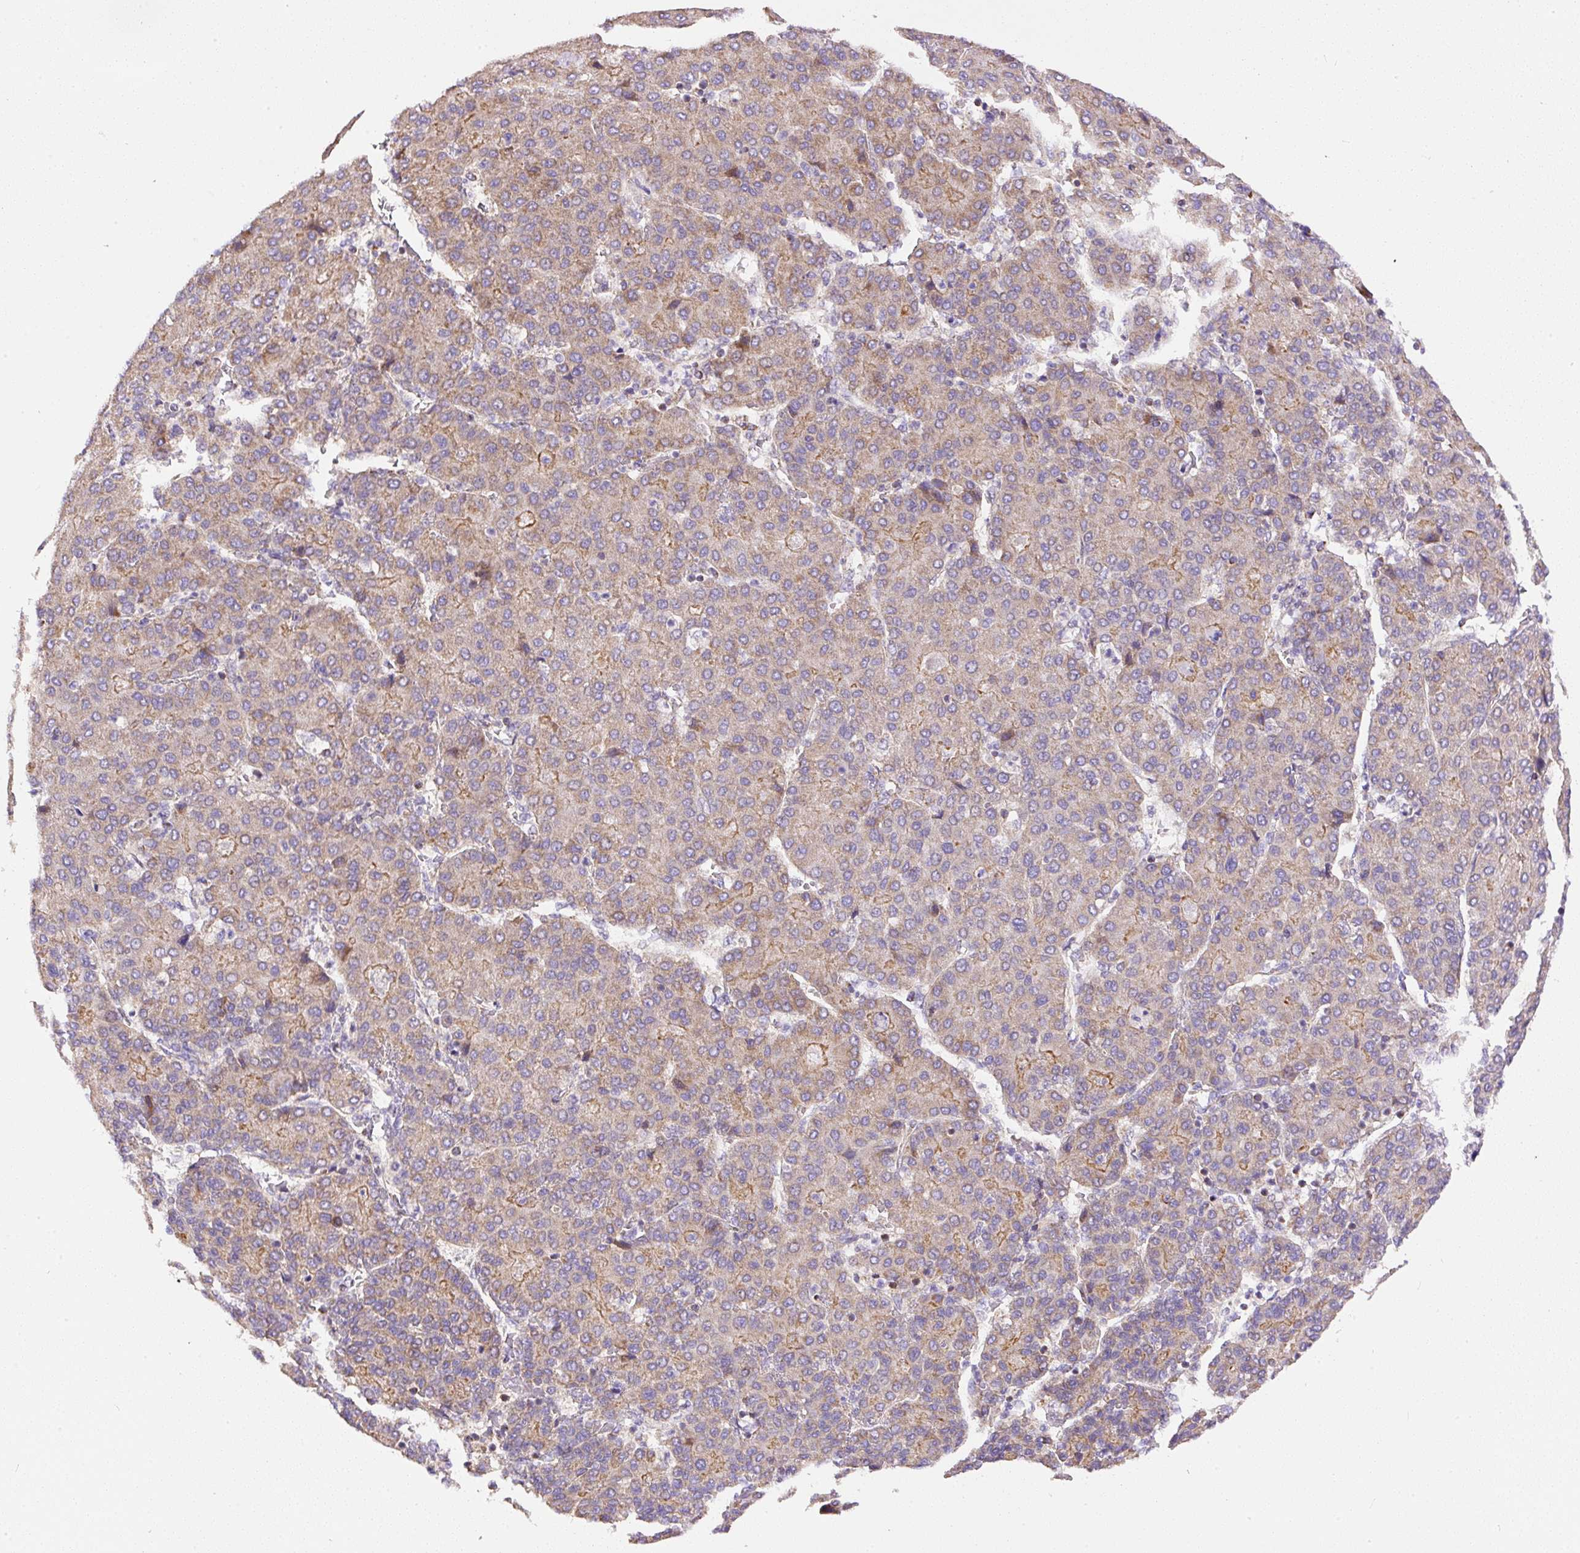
{"staining": {"intensity": "moderate", "quantity": "25%-75%", "location": "cytoplasmic/membranous"}, "tissue": "liver cancer", "cell_type": "Tumor cells", "image_type": "cancer", "snomed": [{"axis": "morphology", "description": "Carcinoma, Hepatocellular, NOS"}, {"axis": "topography", "description": "Liver"}], "caption": "An IHC image of tumor tissue is shown. Protein staining in brown labels moderate cytoplasmic/membranous positivity in liver cancer (hepatocellular carcinoma) within tumor cells. (DAB (3,3'-diaminobenzidine) IHC with brightfield microscopy, high magnification).", "gene": "NDUFAF2", "patient": {"sex": "male", "age": 65}}